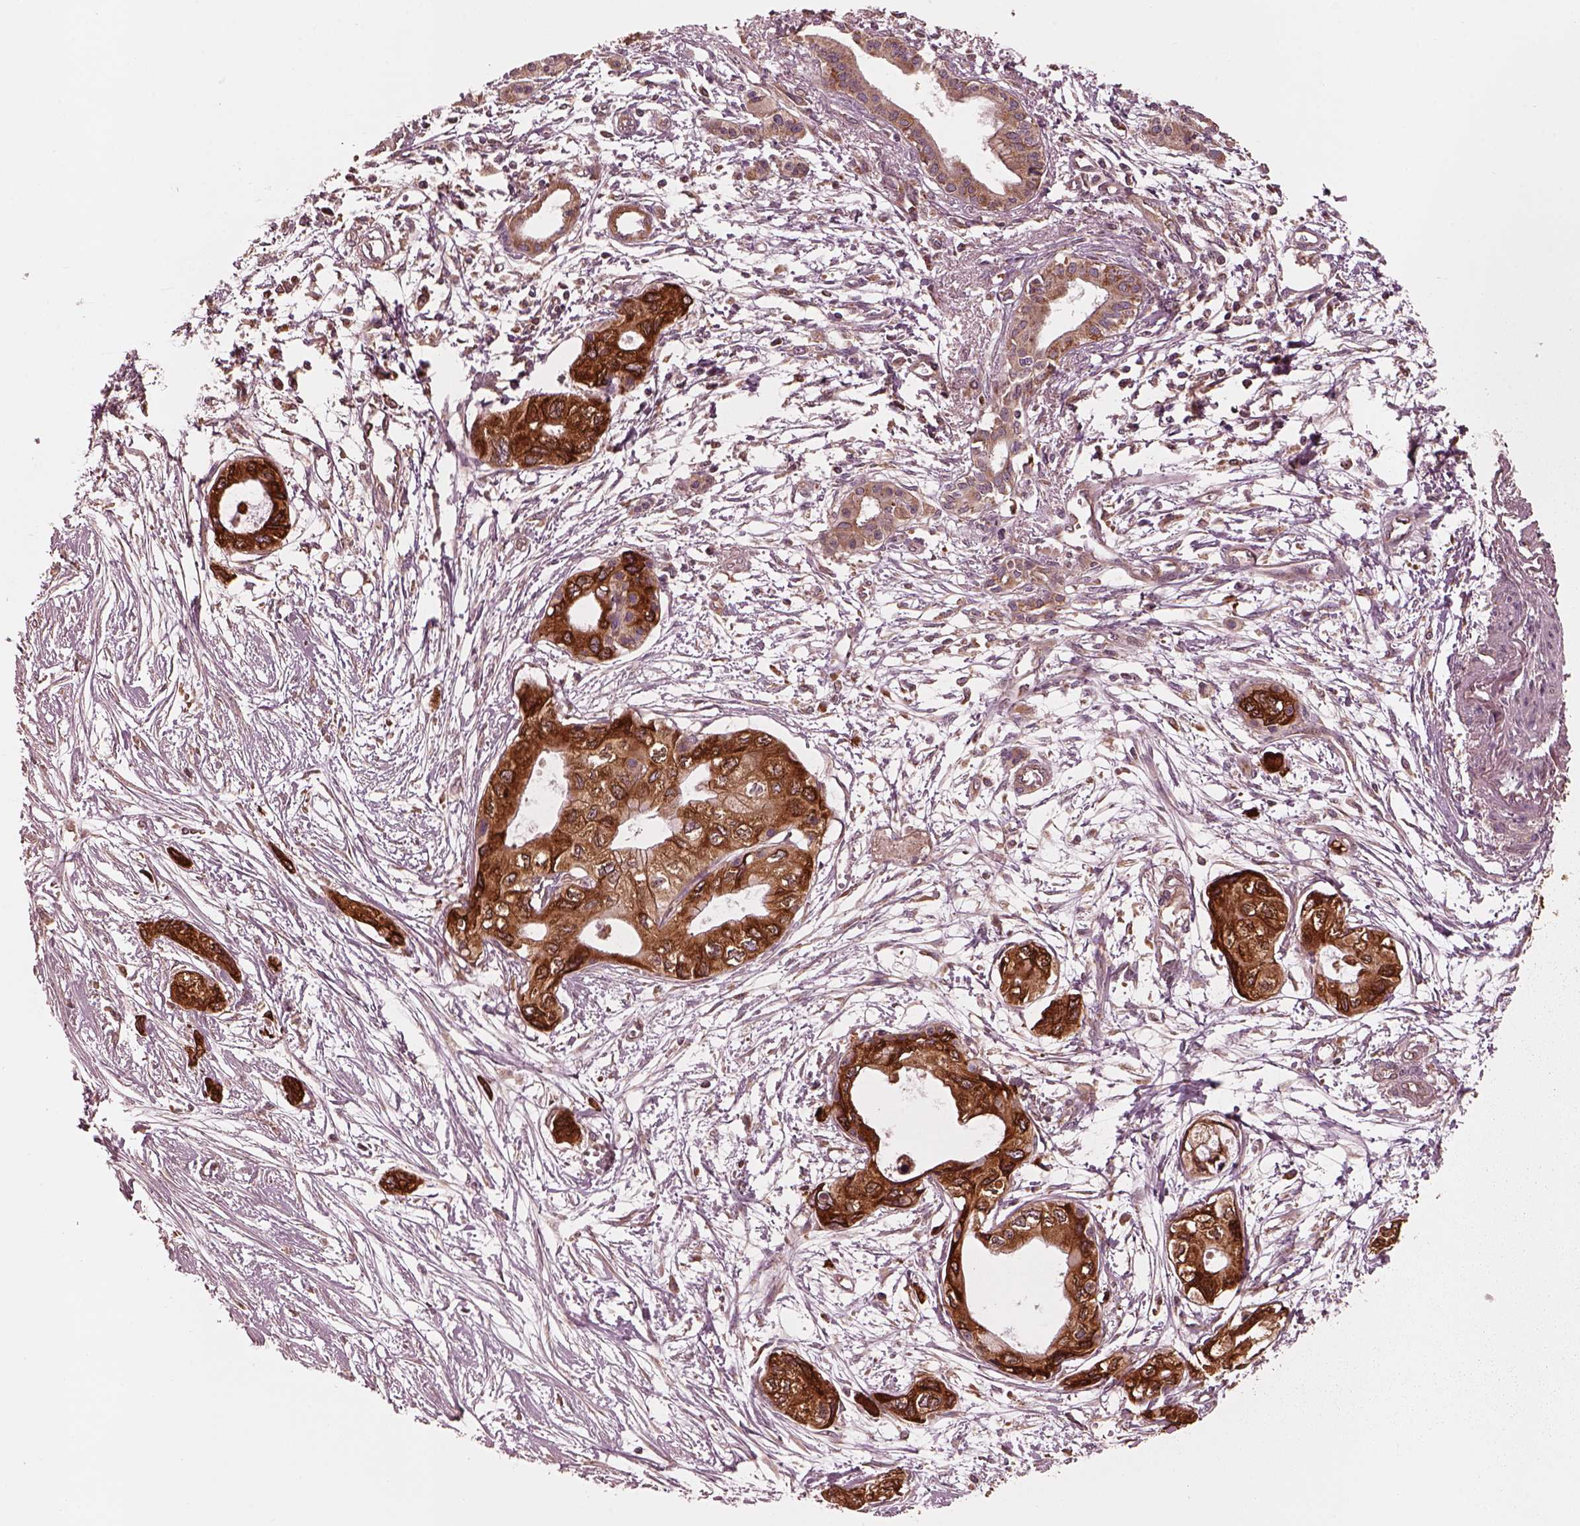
{"staining": {"intensity": "strong", "quantity": "25%-75%", "location": "cytoplasmic/membranous"}, "tissue": "pancreatic cancer", "cell_type": "Tumor cells", "image_type": "cancer", "snomed": [{"axis": "morphology", "description": "Adenocarcinoma, NOS"}, {"axis": "topography", "description": "Pancreas"}], "caption": "Immunohistochemistry staining of adenocarcinoma (pancreatic), which demonstrates high levels of strong cytoplasmic/membranous expression in about 25%-75% of tumor cells indicating strong cytoplasmic/membranous protein positivity. The staining was performed using DAB (3,3'-diaminobenzidine) (brown) for protein detection and nuclei were counterstained in hematoxylin (blue).", "gene": "PIK3R2", "patient": {"sex": "female", "age": 76}}